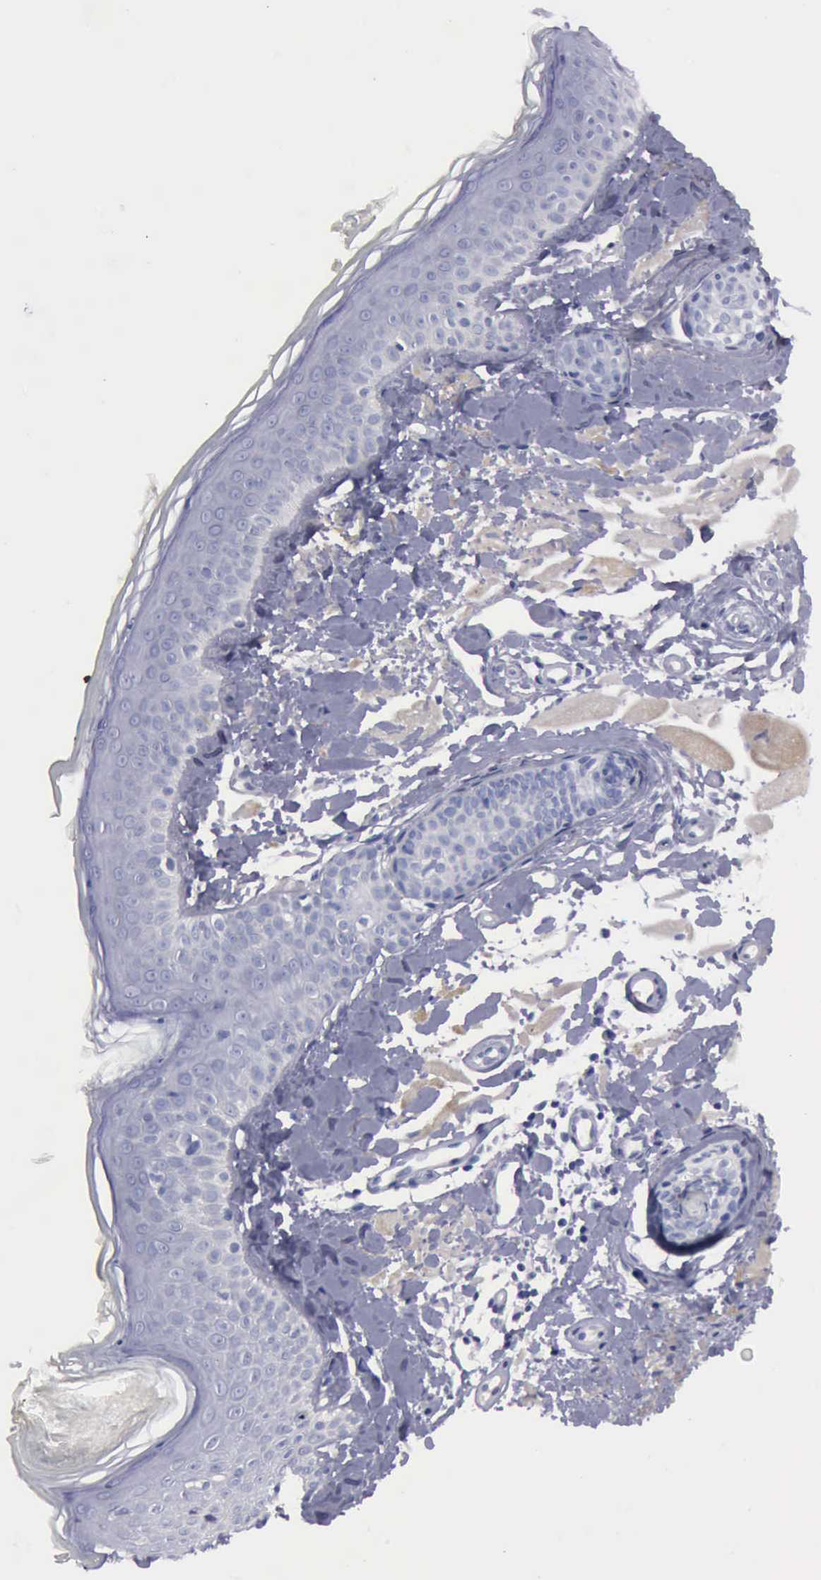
{"staining": {"intensity": "negative", "quantity": "none", "location": "none"}, "tissue": "skin", "cell_type": "Fibroblasts", "image_type": "normal", "snomed": [{"axis": "morphology", "description": "Normal tissue, NOS"}, {"axis": "topography", "description": "Skin"}], "caption": "This is an IHC image of normal skin. There is no expression in fibroblasts.", "gene": "CYP19A1", "patient": {"sex": "male", "age": 86}}